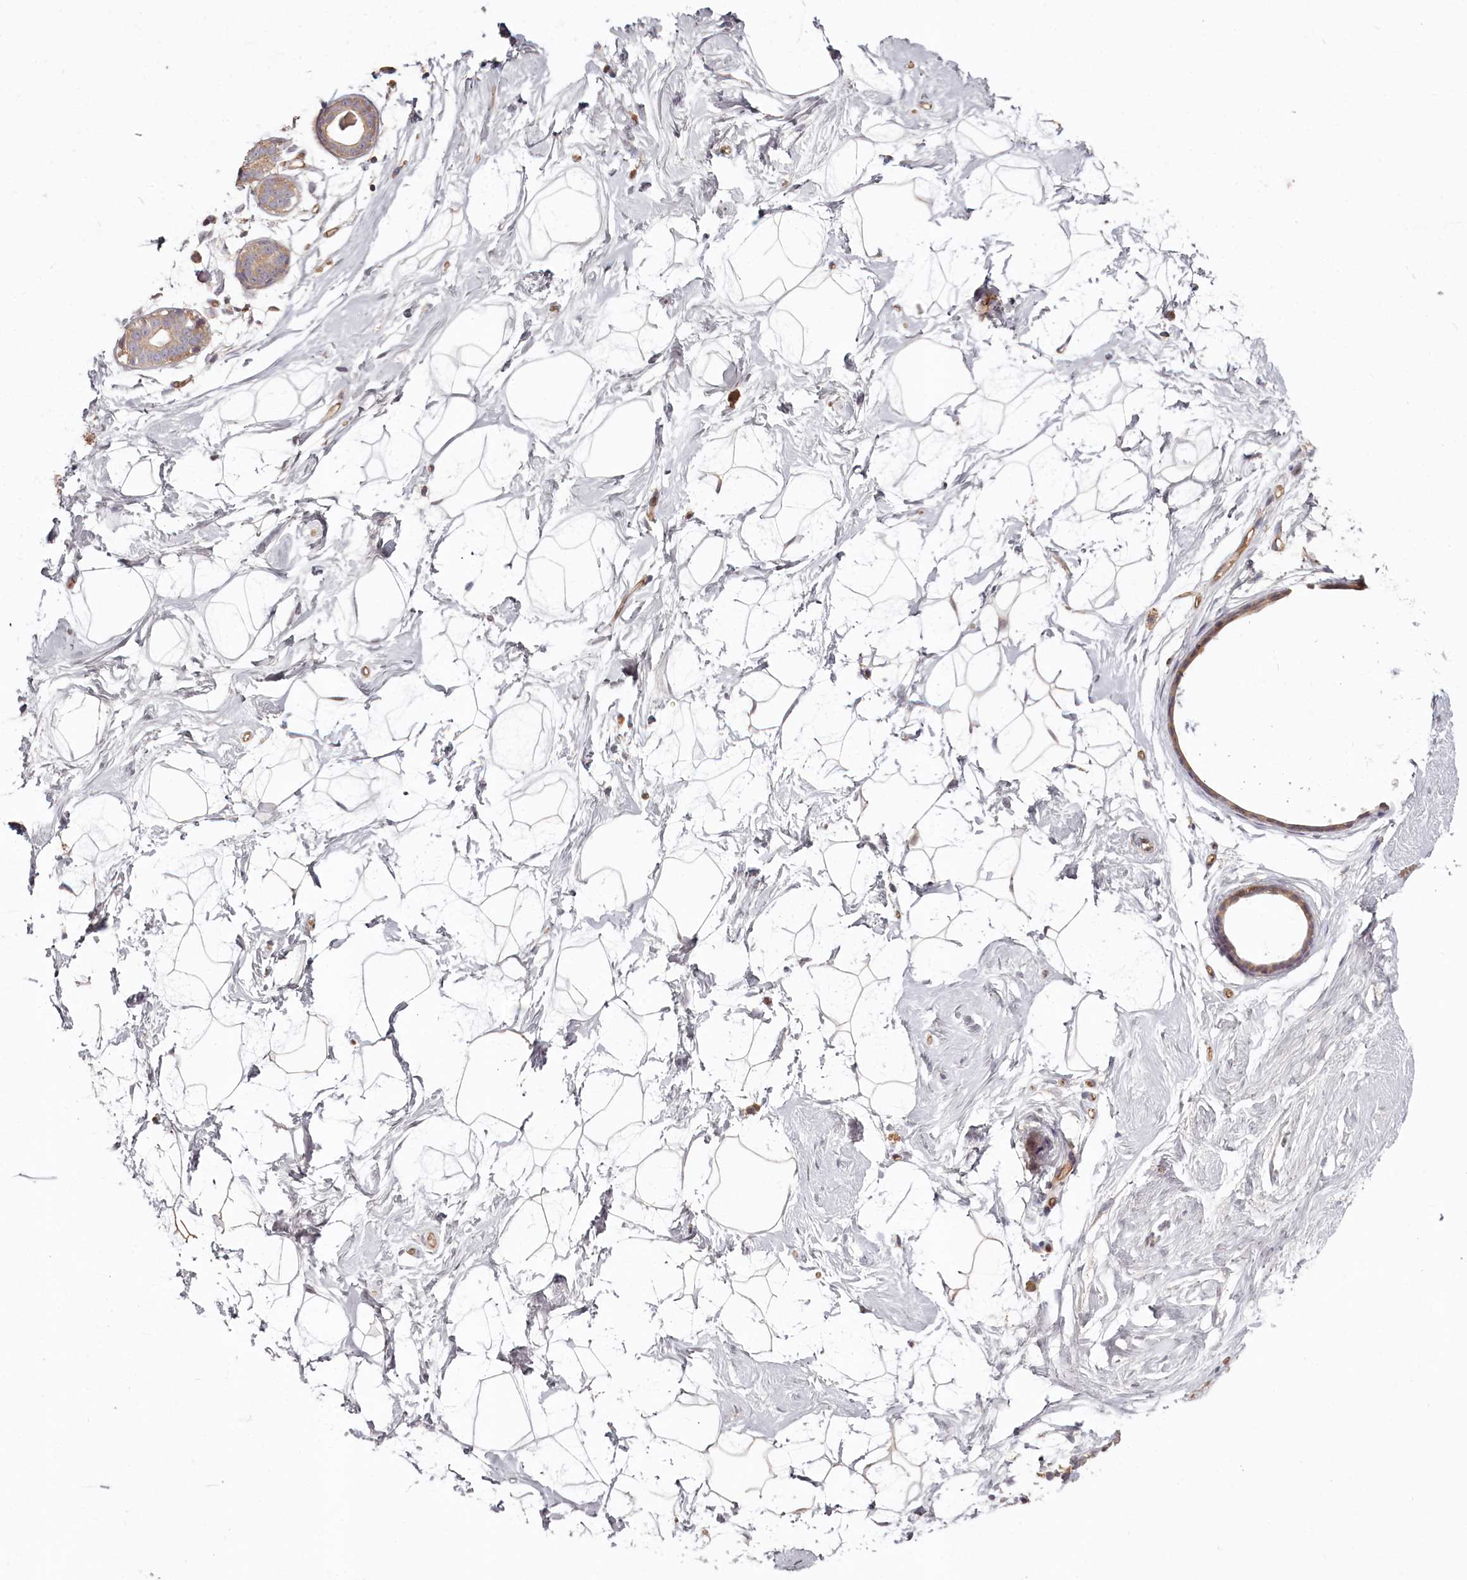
{"staining": {"intensity": "negative", "quantity": "none", "location": "none"}, "tissue": "breast", "cell_type": "Adipocytes", "image_type": "normal", "snomed": [{"axis": "morphology", "description": "Normal tissue, NOS"}, {"axis": "morphology", "description": "Adenoma, NOS"}, {"axis": "topography", "description": "Breast"}], "caption": "Human breast stained for a protein using IHC displays no expression in adipocytes.", "gene": "TMIE", "patient": {"sex": "female", "age": 23}}